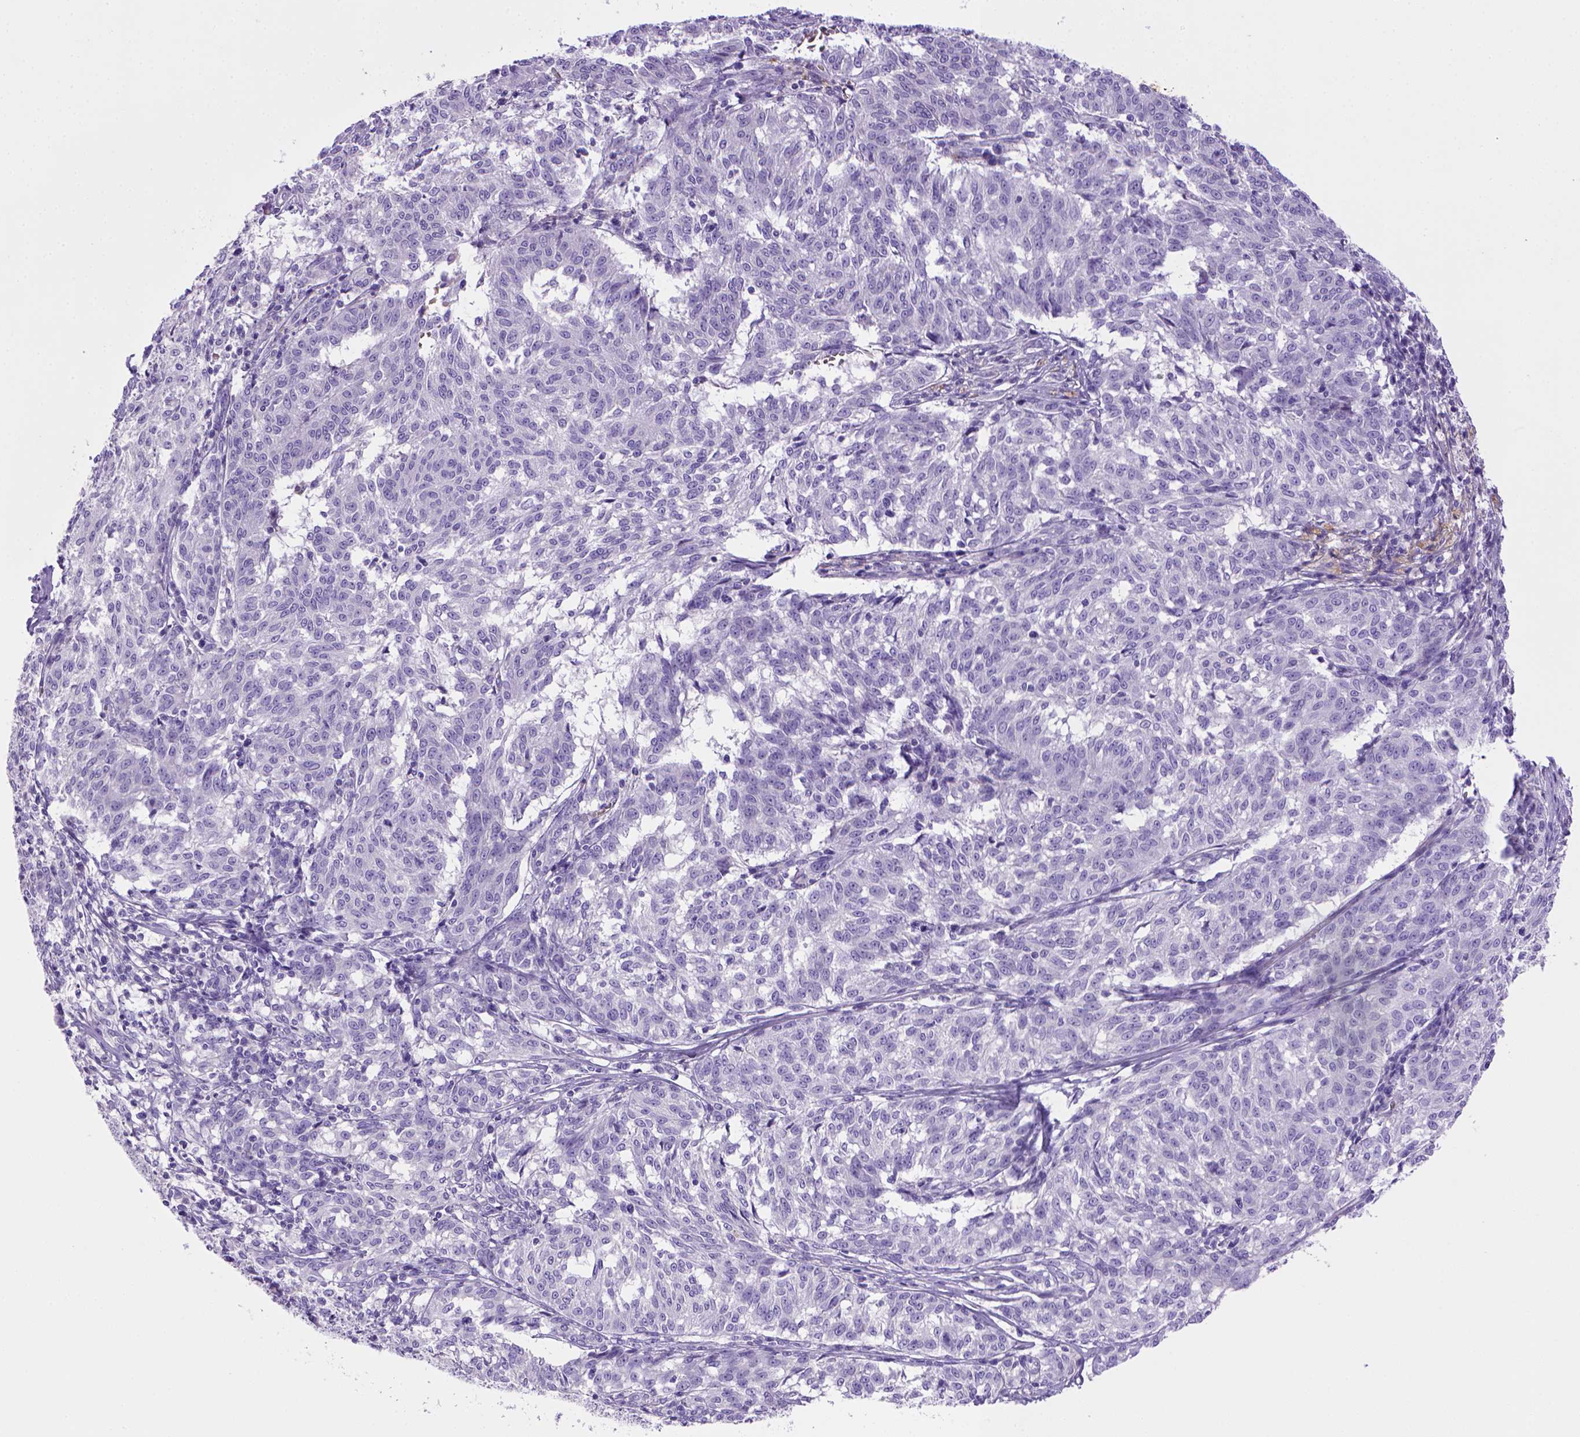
{"staining": {"intensity": "negative", "quantity": "none", "location": "none"}, "tissue": "melanoma", "cell_type": "Tumor cells", "image_type": "cancer", "snomed": [{"axis": "morphology", "description": "Malignant melanoma, NOS"}, {"axis": "topography", "description": "Skin"}], "caption": "Tumor cells show no significant staining in melanoma.", "gene": "BAAT", "patient": {"sex": "female", "age": 72}}